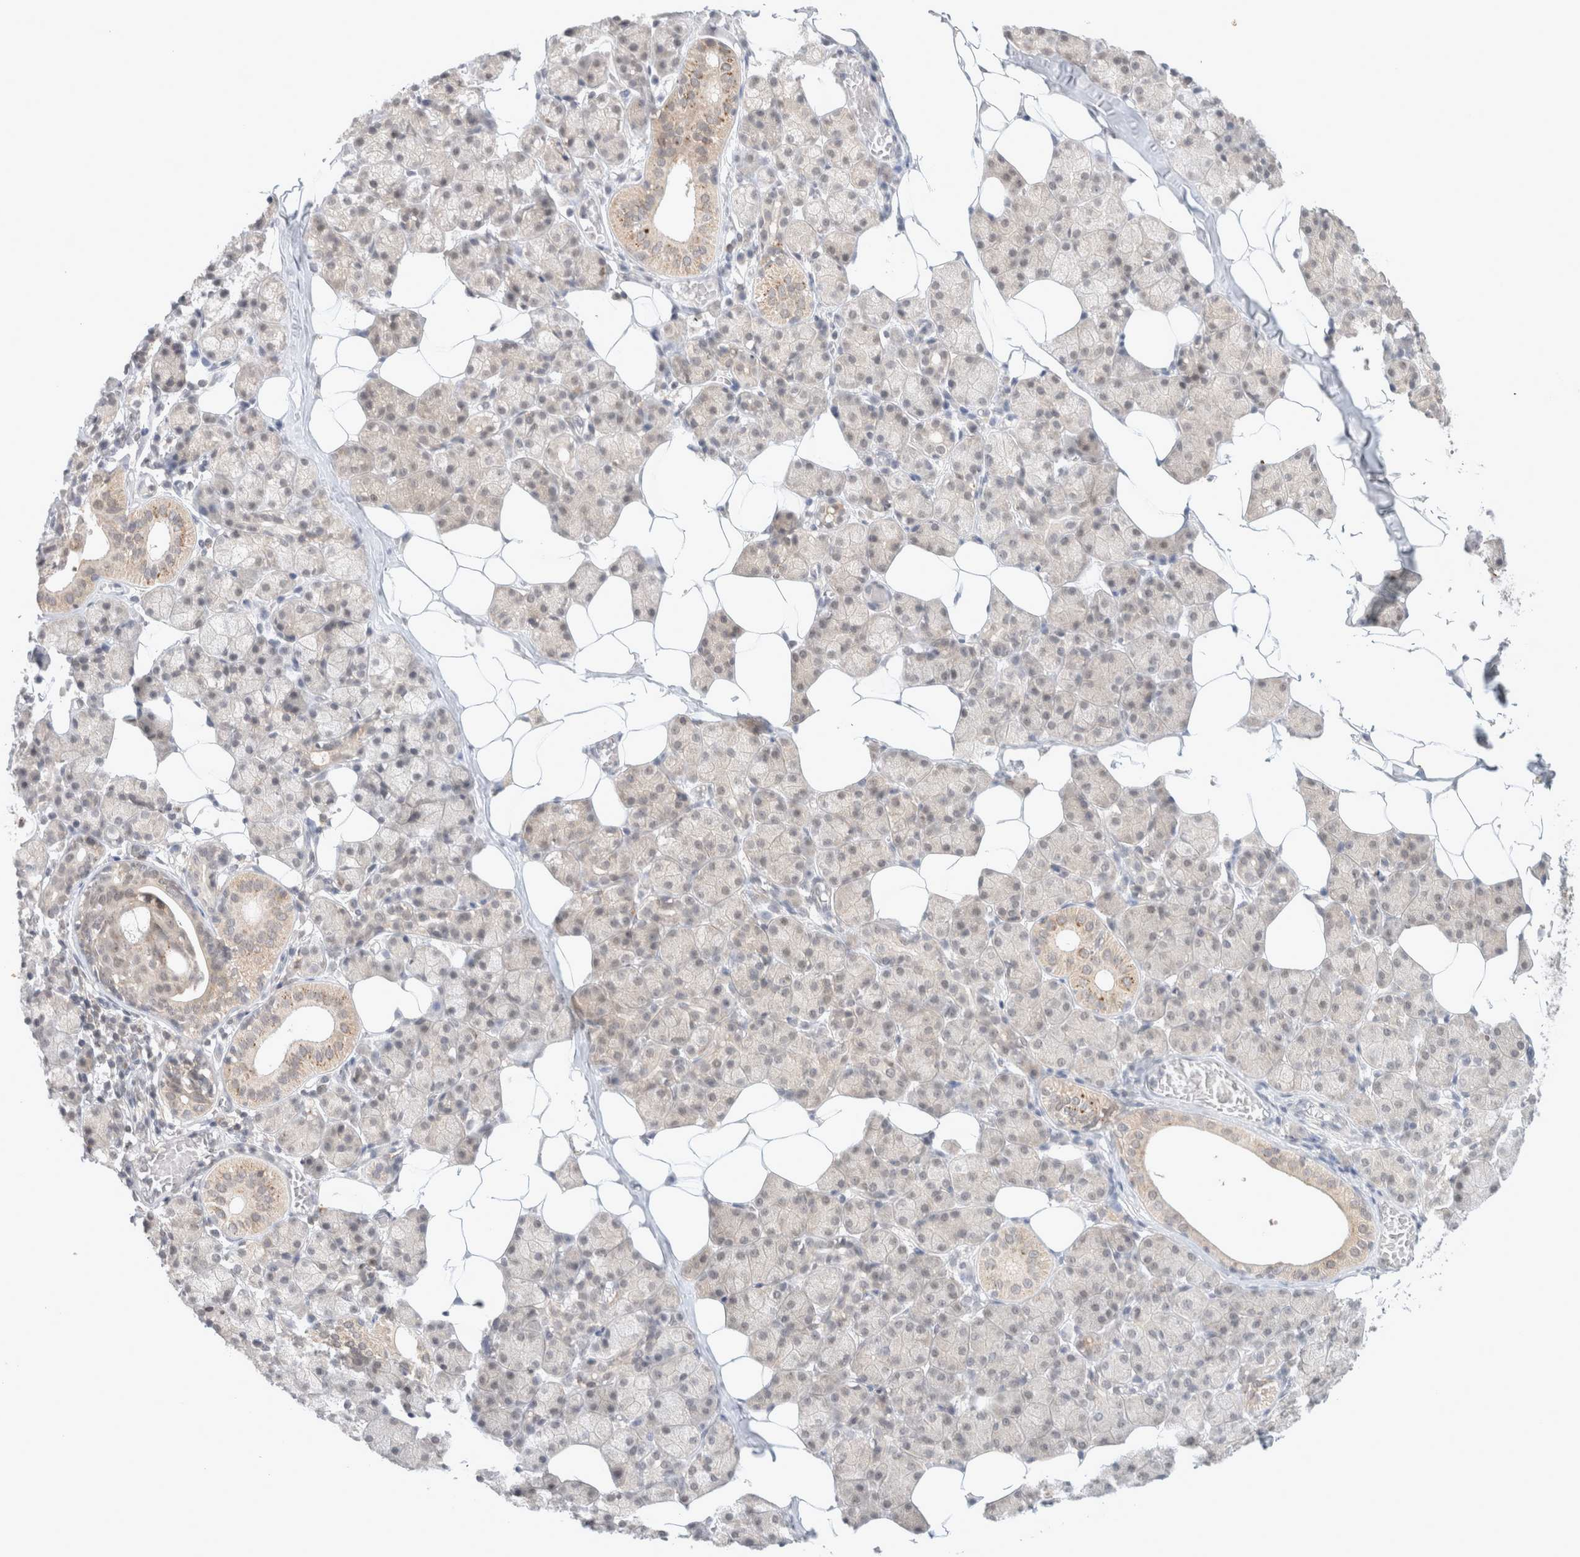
{"staining": {"intensity": "moderate", "quantity": "<25%", "location": "cytoplasmic/membranous"}, "tissue": "salivary gland", "cell_type": "Glandular cells", "image_type": "normal", "snomed": [{"axis": "morphology", "description": "Normal tissue, NOS"}, {"axis": "topography", "description": "Salivary gland"}], "caption": "IHC (DAB) staining of normal human salivary gland shows moderate cytoplasmic/membranous protein expression in approximately <25% of glandular cells.", "gene": "FBXO42", "patient": {"sex": "female", "age": 33}}